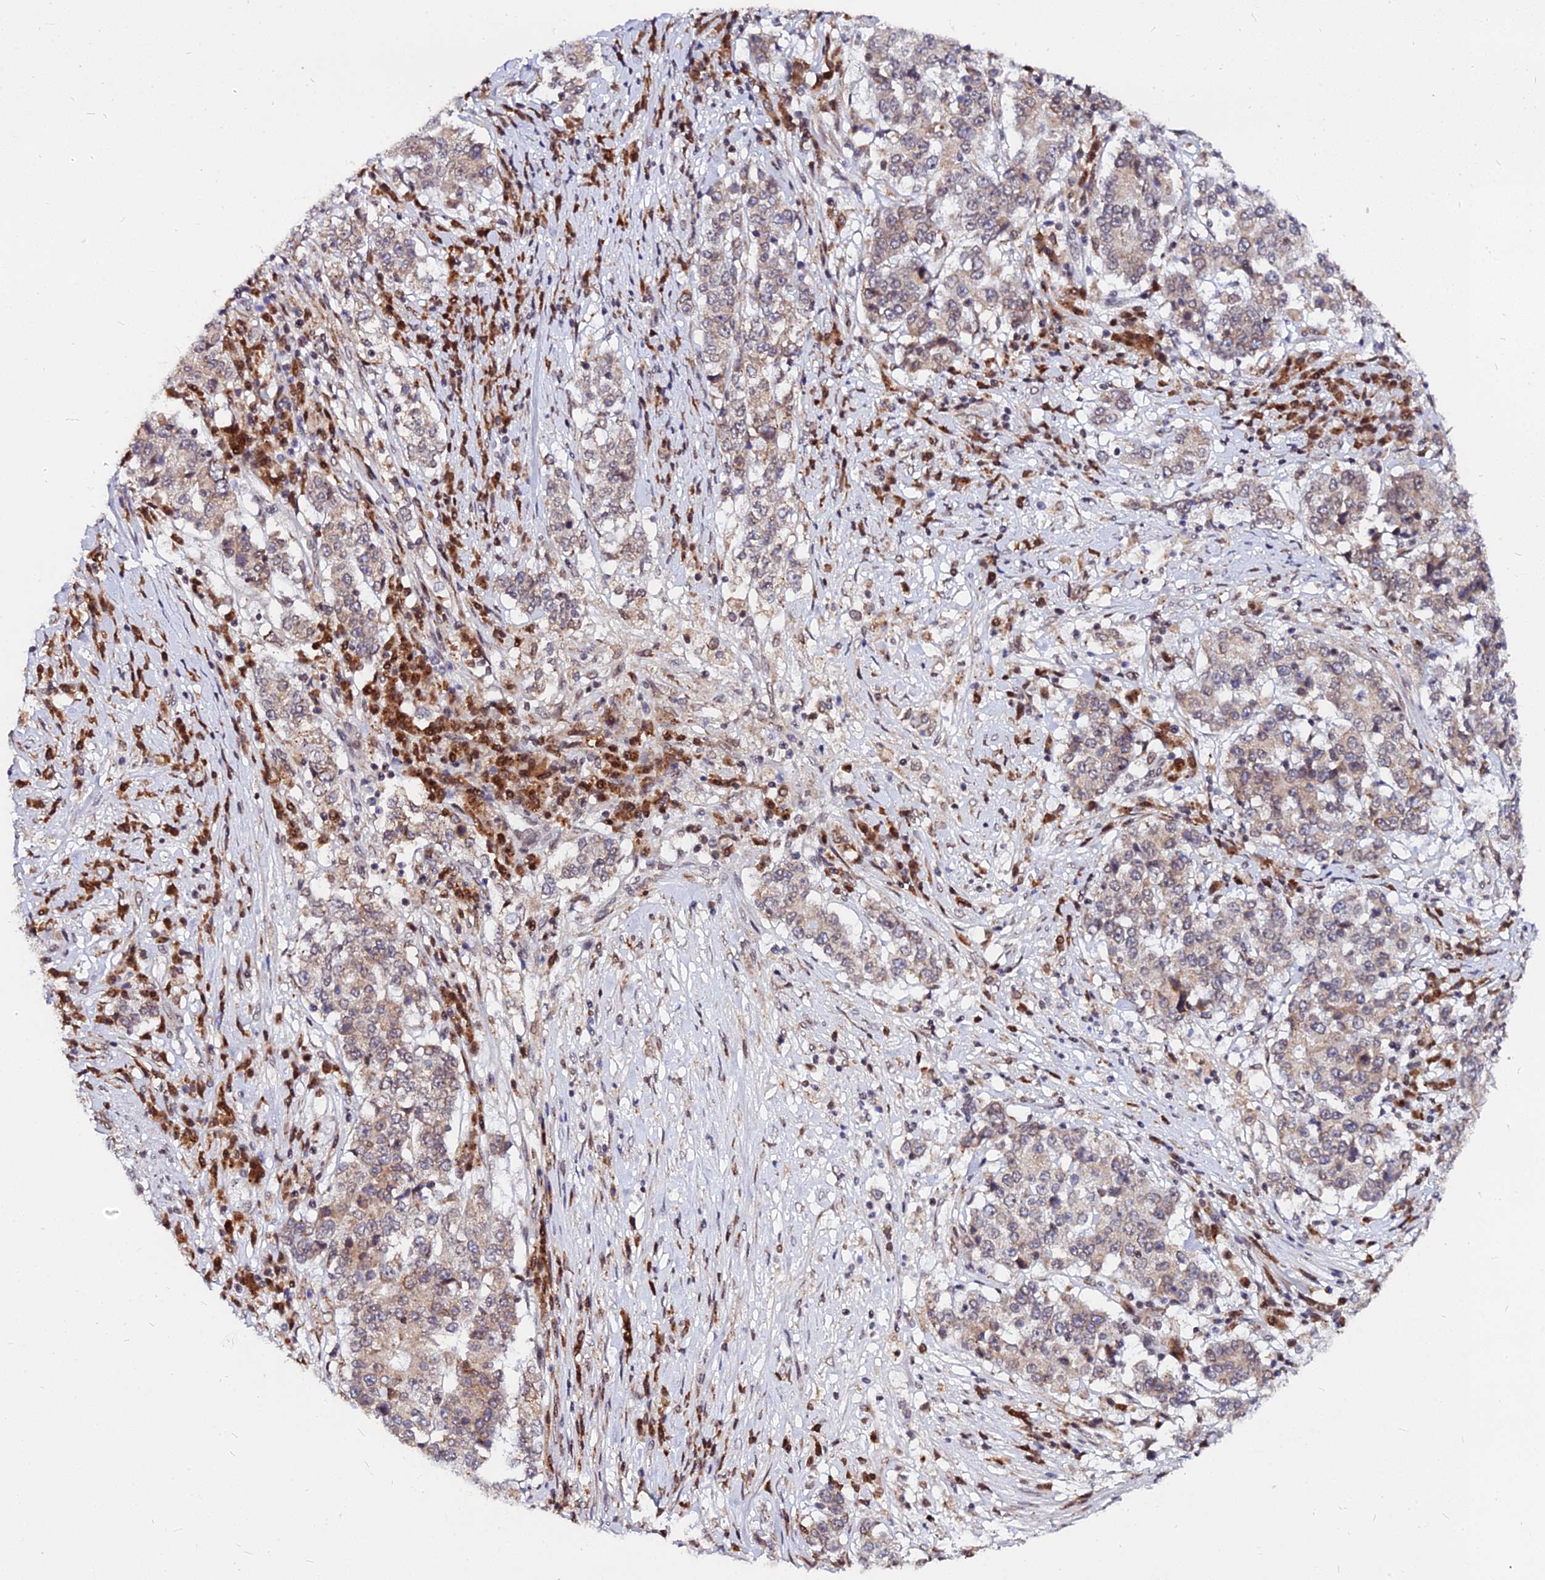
{"staining": {"intensity": "weak", "quantity": ">75%", "location": "cytoplasmic/membranous"}, "tissue": "stomach cancer", "cell_type": "Tumor cells", "image_type": "cancer", "snomed": [{"axis": "morphology", "description": "Adenocarcinoma, NOS"}, {"axis": "topography", "description": "Stomach"}], "caption": "This is an image of IHC staining of stomach cancer (adenocarcinoma), which shows weak expression in the cytoplasmic/membranous of tumor cells.", "gene": "RNF121", "patient": {"sex": "male", "age": 59}}